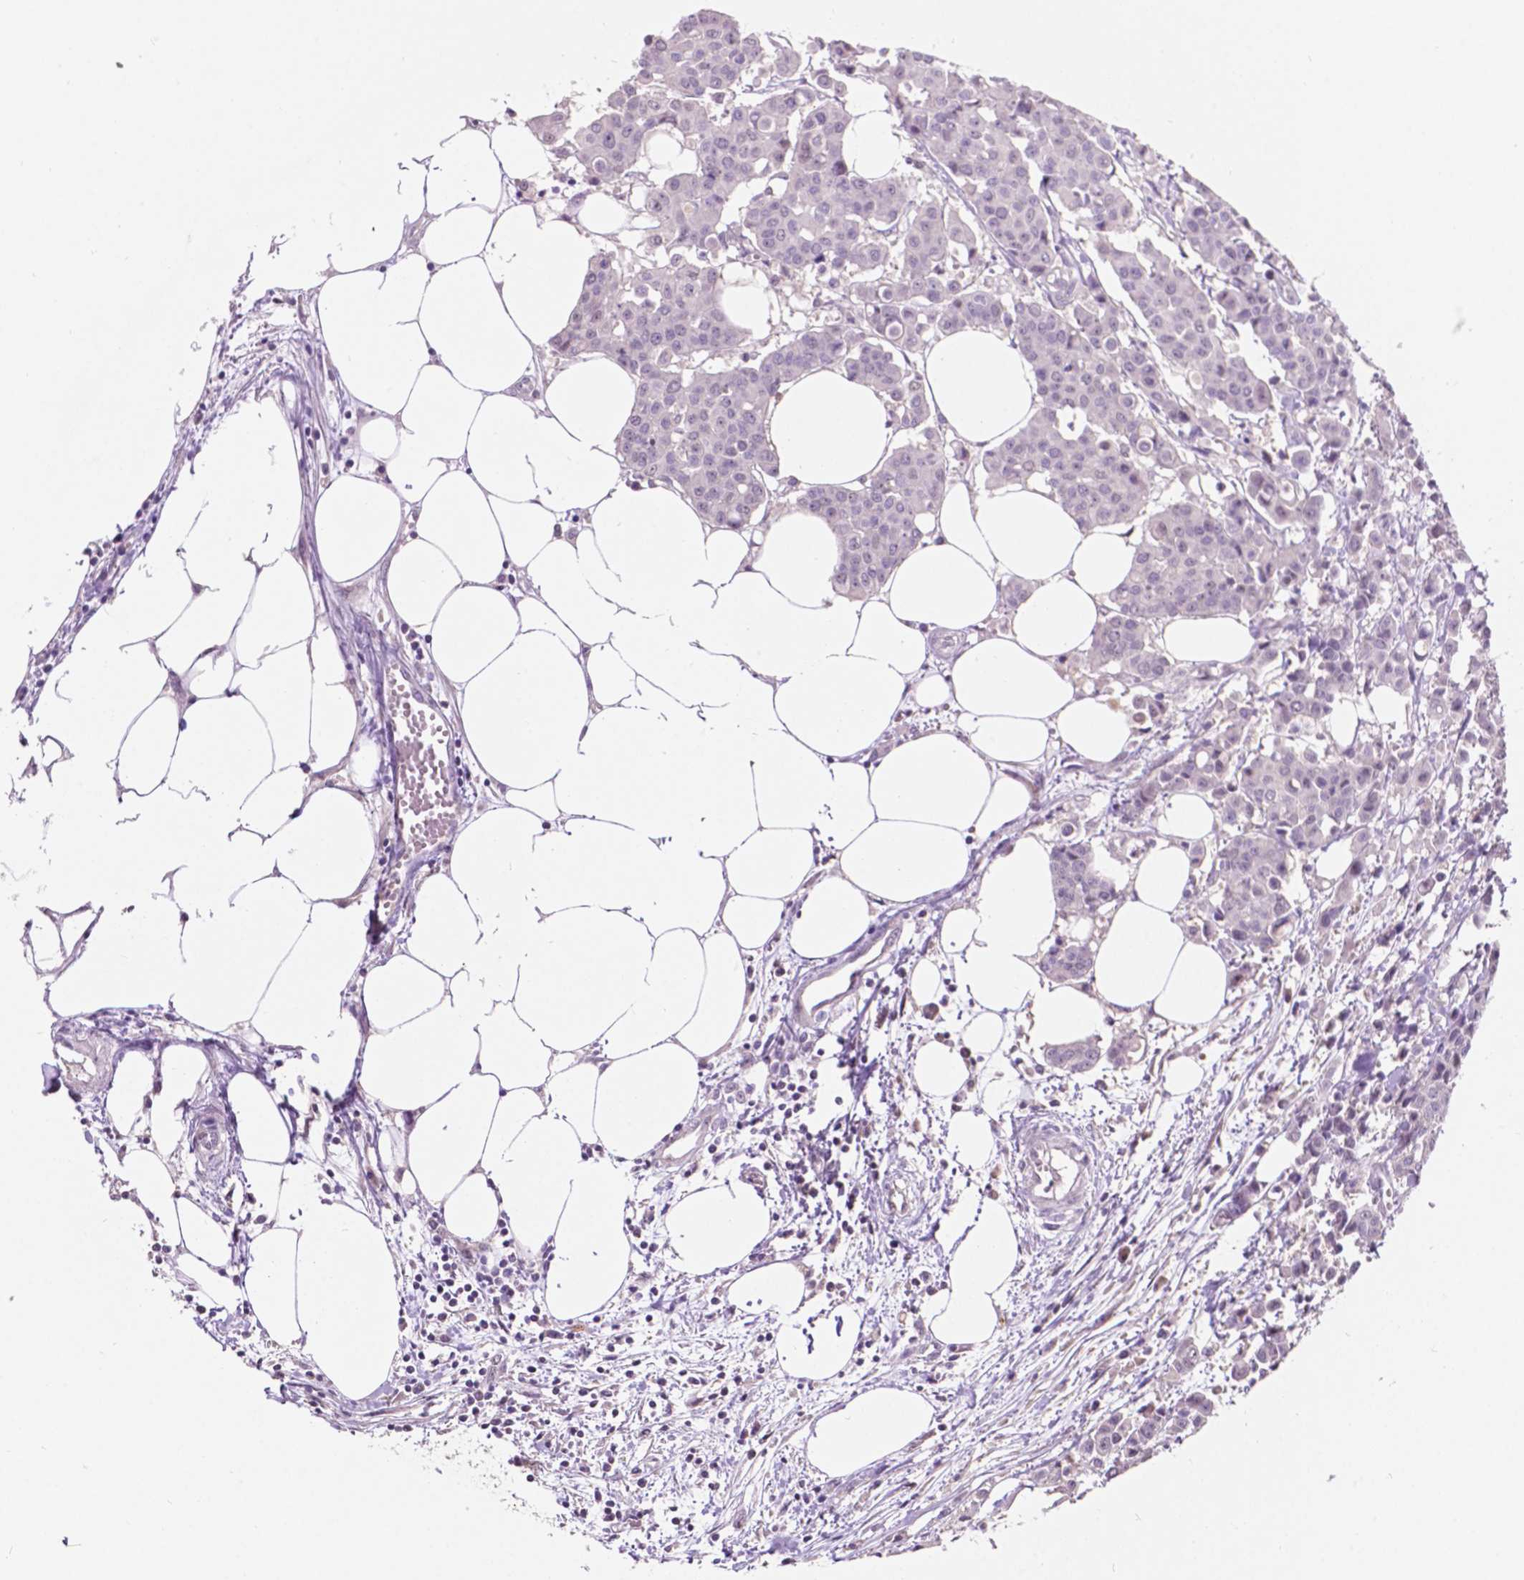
{"staining": {"intensity": "negative", "quantity": "none", "location": "none"}, "tissue": "carcinoid", "cell_type": "Tumor cells", "image_type": "cancer", "snomed": [{"axis": "morphology", "description": "Carcinoid, malignant, NOS"}, {"axis": "topography", "description": "Colon"}], "caption": "DAB (3,3'-diaminobenzidine) immunohistochemical staining of human carcinoid (malignant) exhibits no significant positivity in tumor cells. (DAB (3,3'-diaminobenzidine) immunohistochemistry, high magnification).", "gene": "TM6SF2", "patient": {"sex": "male", "age": 81}}